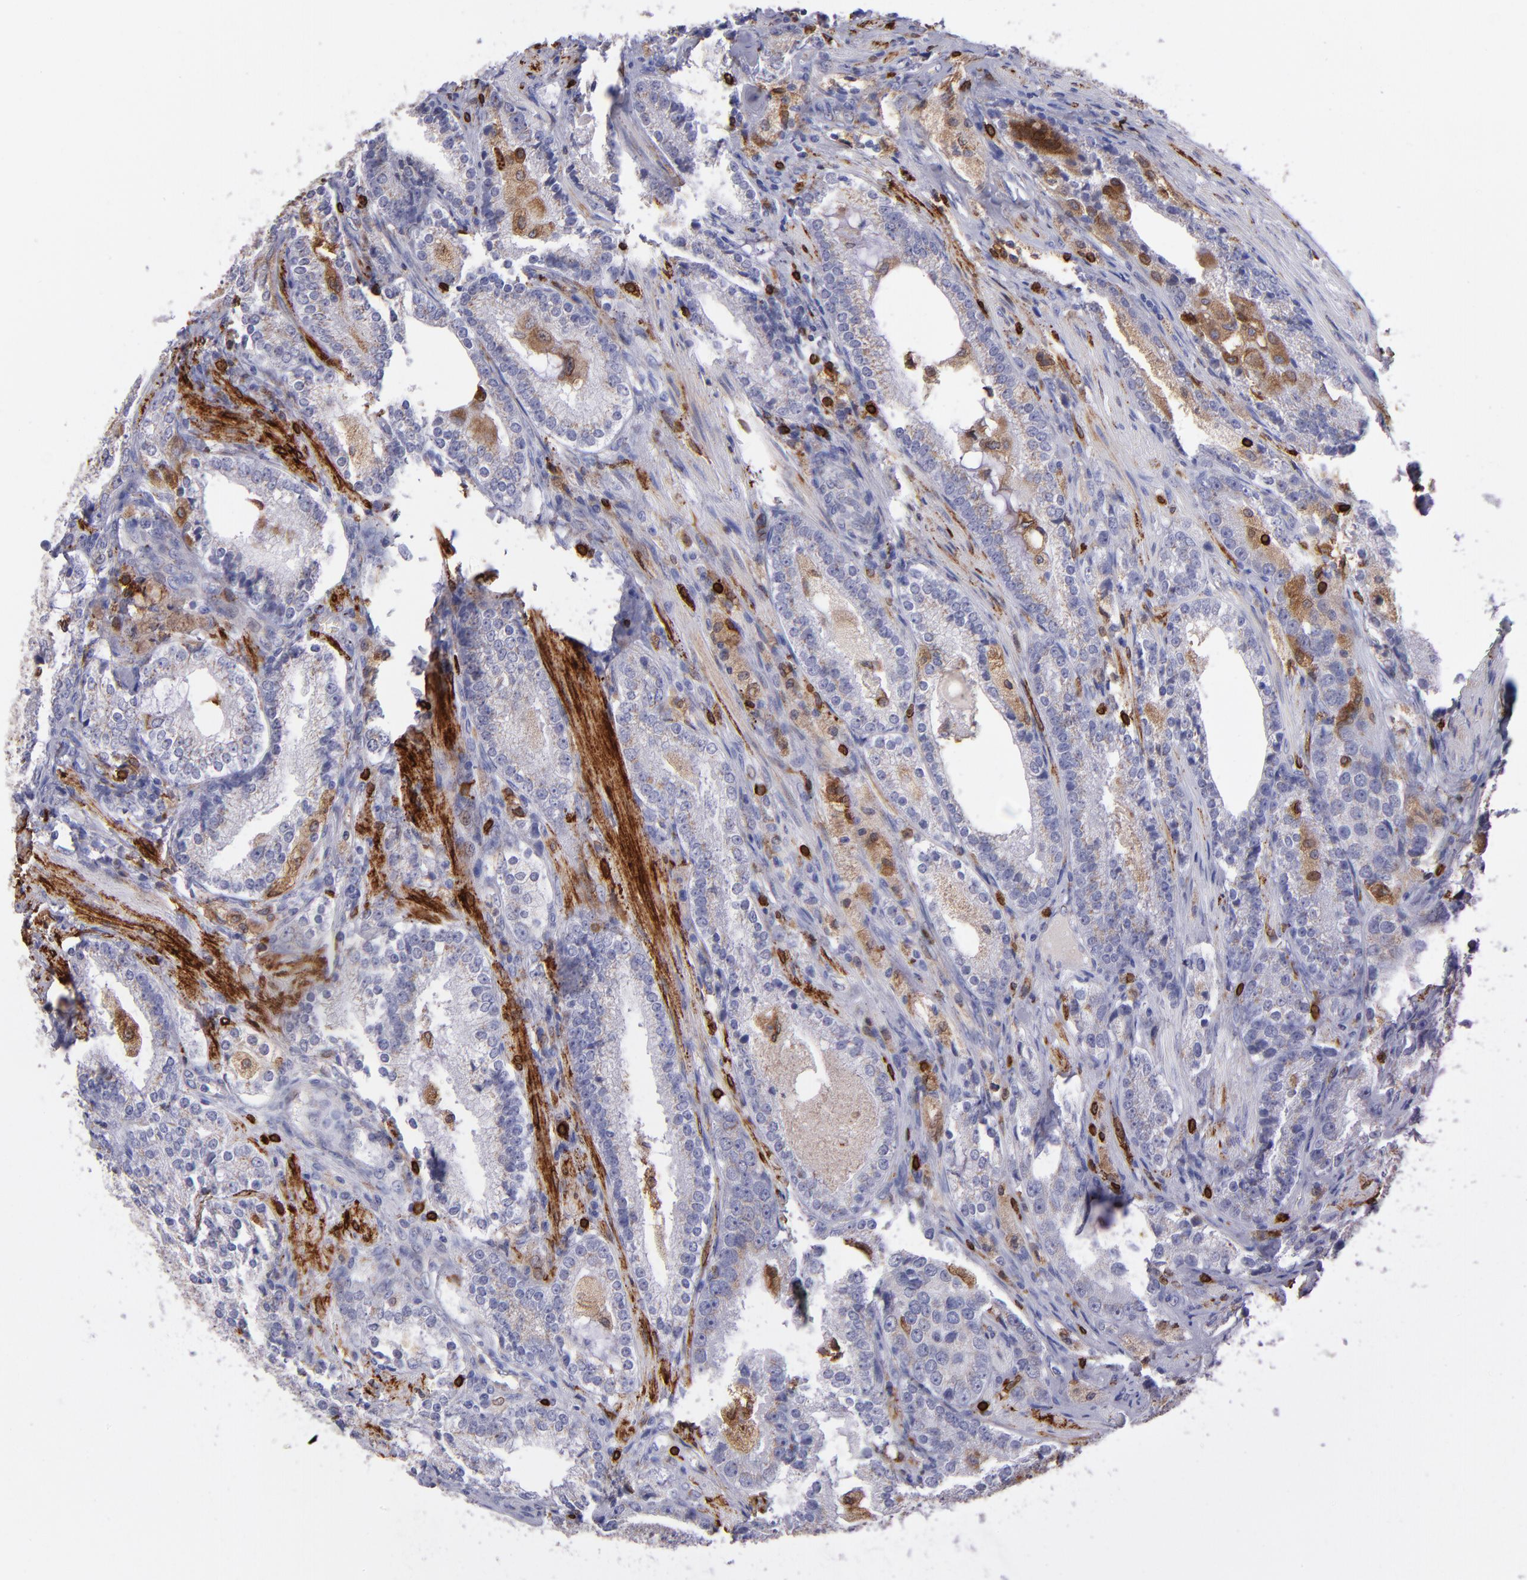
{"staining": {"intensity": "weak", "quantity": ">75%", "location": "cytoplasmic/membranous"}, "tissue": "prostate cancer", "cell_type": "Tumor cells", "image_type": "cancer", "snomed": [{"axis": "morphology", "description": "Adenocarcinoma, High grade"}, {"axis": "topography", "description": "Prostate"}], "caption": "Brown immunohistochemical staining in human adenocarcinoma (high-grade) (prostate) shows weak cytoplasmic/membranous positivity in approximately >75% of tumor cells. Immunohistochemistry (ihc) stains the protein in brown and the nuclei are stained blue.", "gene": "PTGS1", "patient": {"sex": "male", "age": 63}}